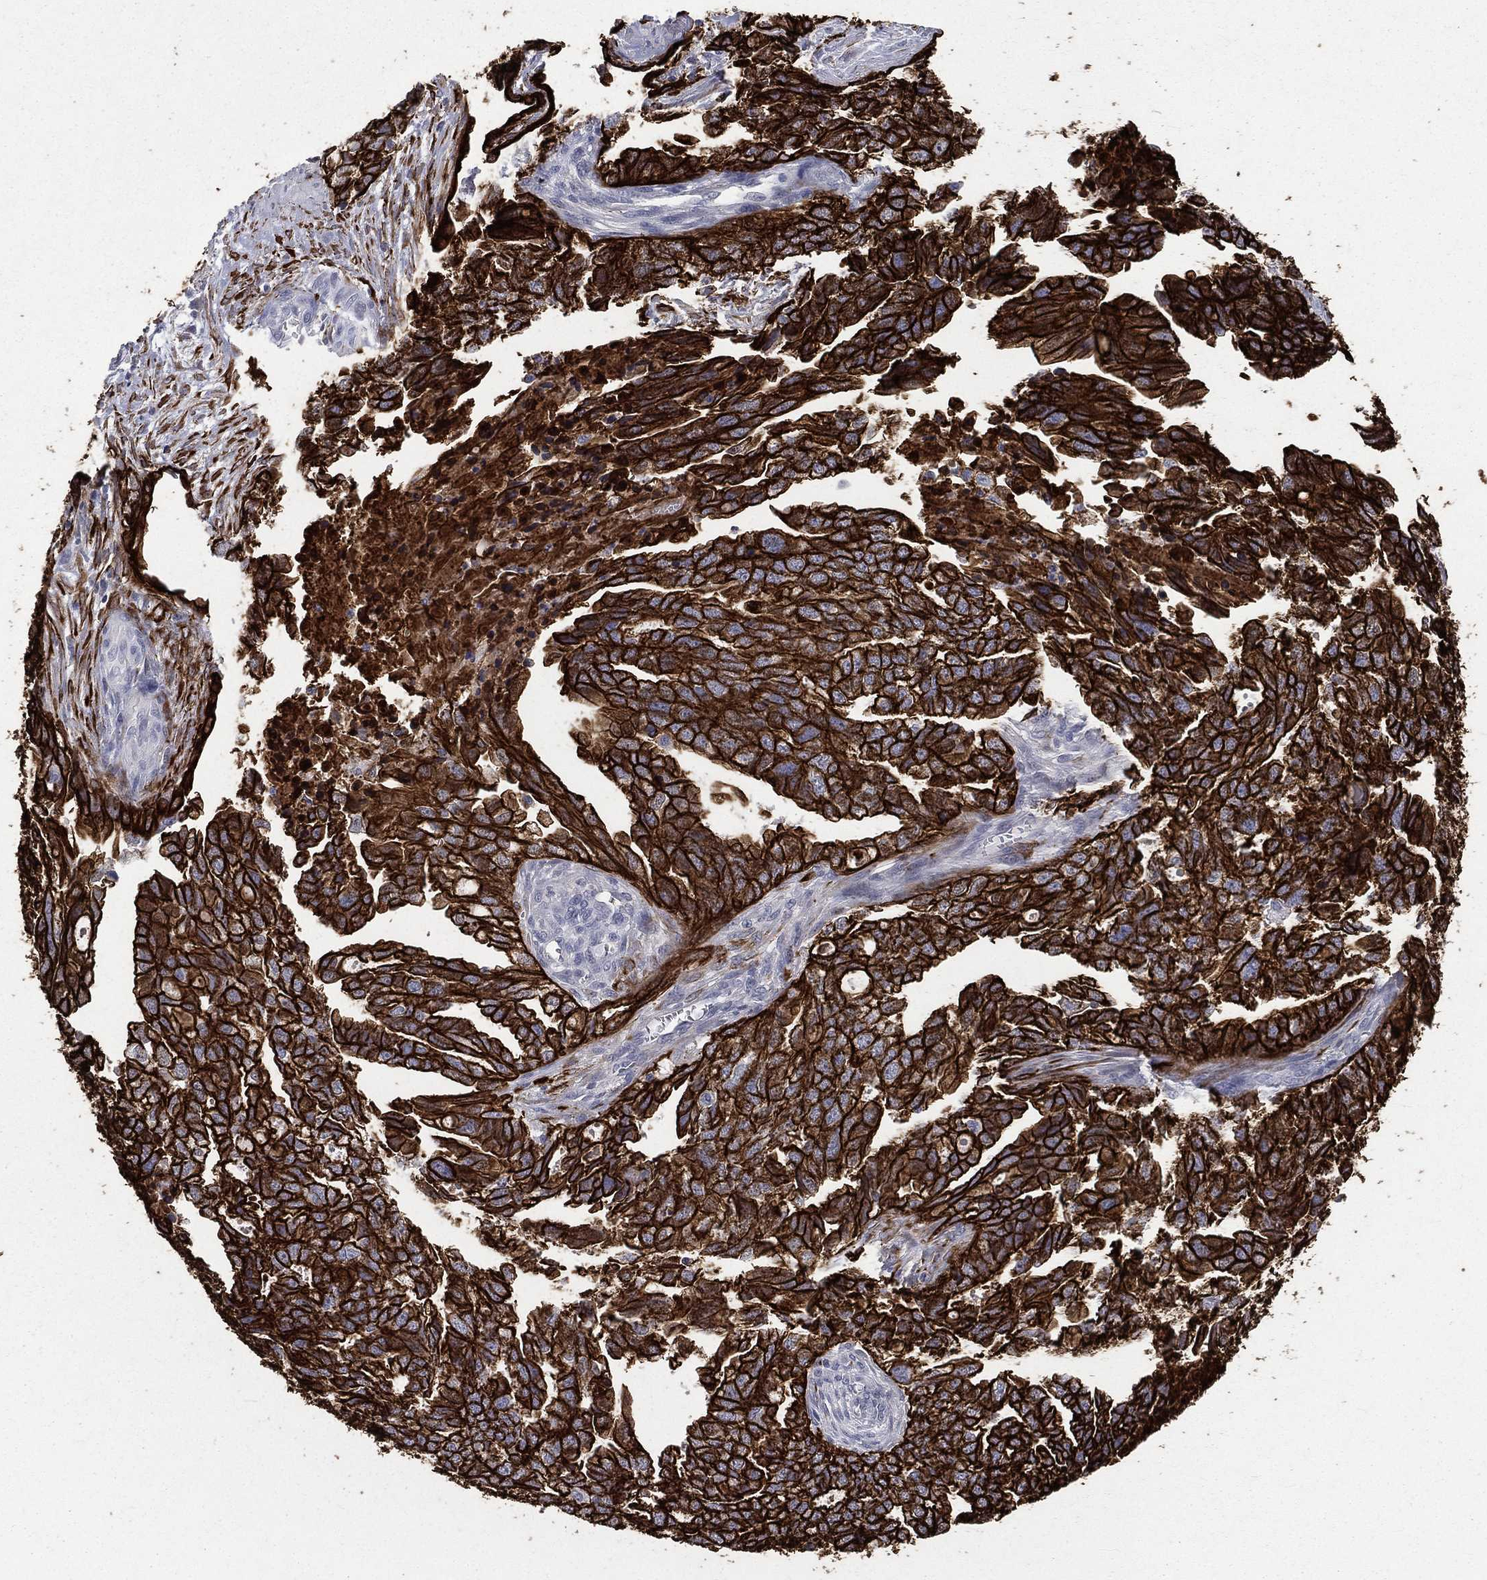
{"staining": {"intensity": "strong", "quantity": ">75%", "location": "cytoplasmic/membranous"}, "tissue": "ovarian cancer", "cell_type": "Tumor cells", "image_type": "cancer", "snomed": [{"axis": "morphology", "description": "Cystadenocarcinoma, serous, NOS"}, {"axis": "topography", "description": "Ovary"}], "caption": "Strong cytoplasmic/membranous staining is appreciated in approximately >75% of tumor cells in ovarian serous cystadenocarcinoma.", "gene": "KRT7", "patient": {"sex": "female", "age": 51}}